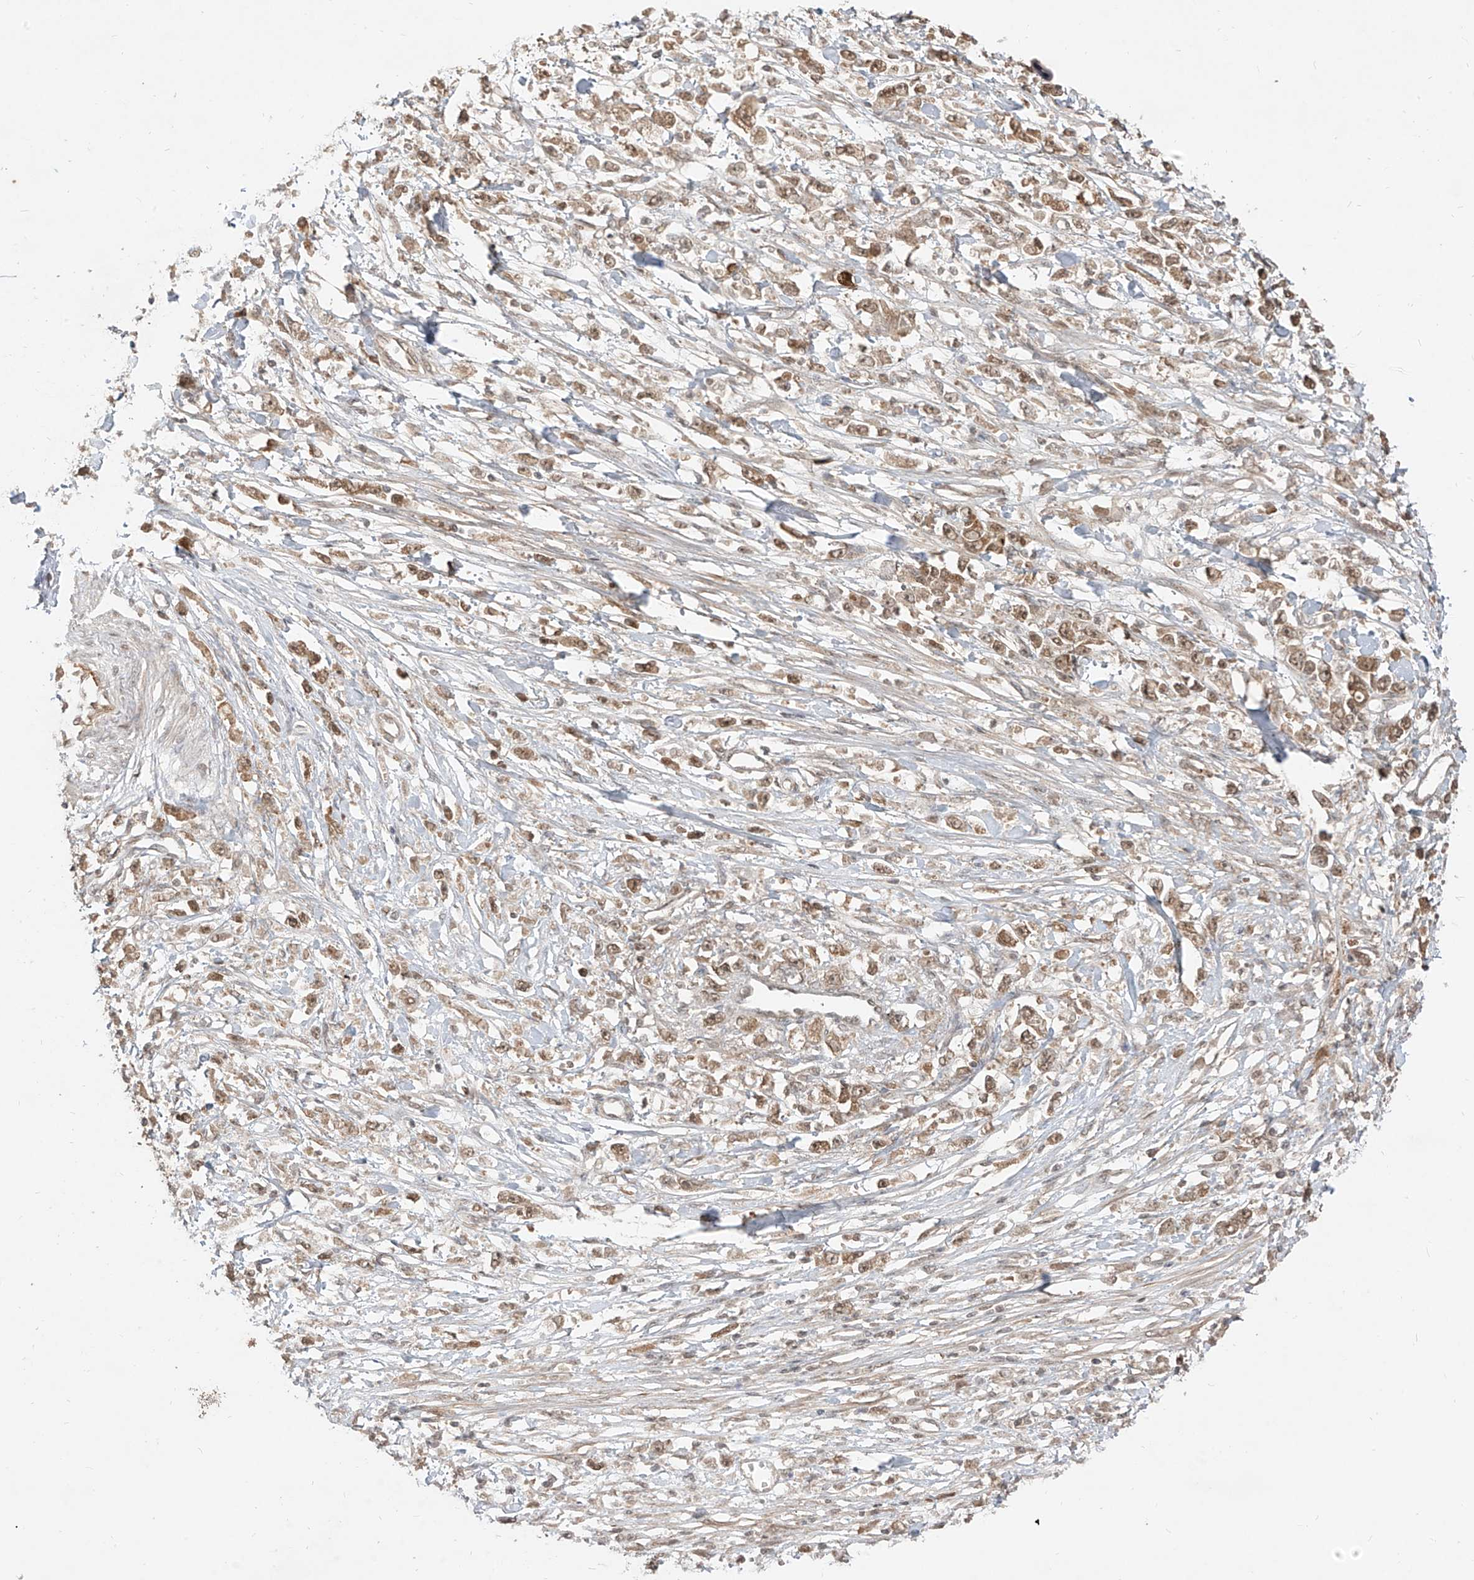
{"staining": {"intensity": "weak", "quantity": ">75%", "location": "cytoplasmic/membranous,nuclear"}, "tissue": "stomach cancer", "cell_type": "Tumor cells", "image_type": "cancer", "snomed": [{"axis": "morphology", "description": "Adenocarcinoma, NOS"}, {"axis": "topography", "description": "Stomach"}], "caption": "A histopathology image showing weak cytoplasmic/membranous and nuclear positivity in about >75% of tumor cells in stomach cancer, as visualized by brown immunohistochemical staining.", "gene": "LCOR", "patient": {"sex": "female", "age": 59}}